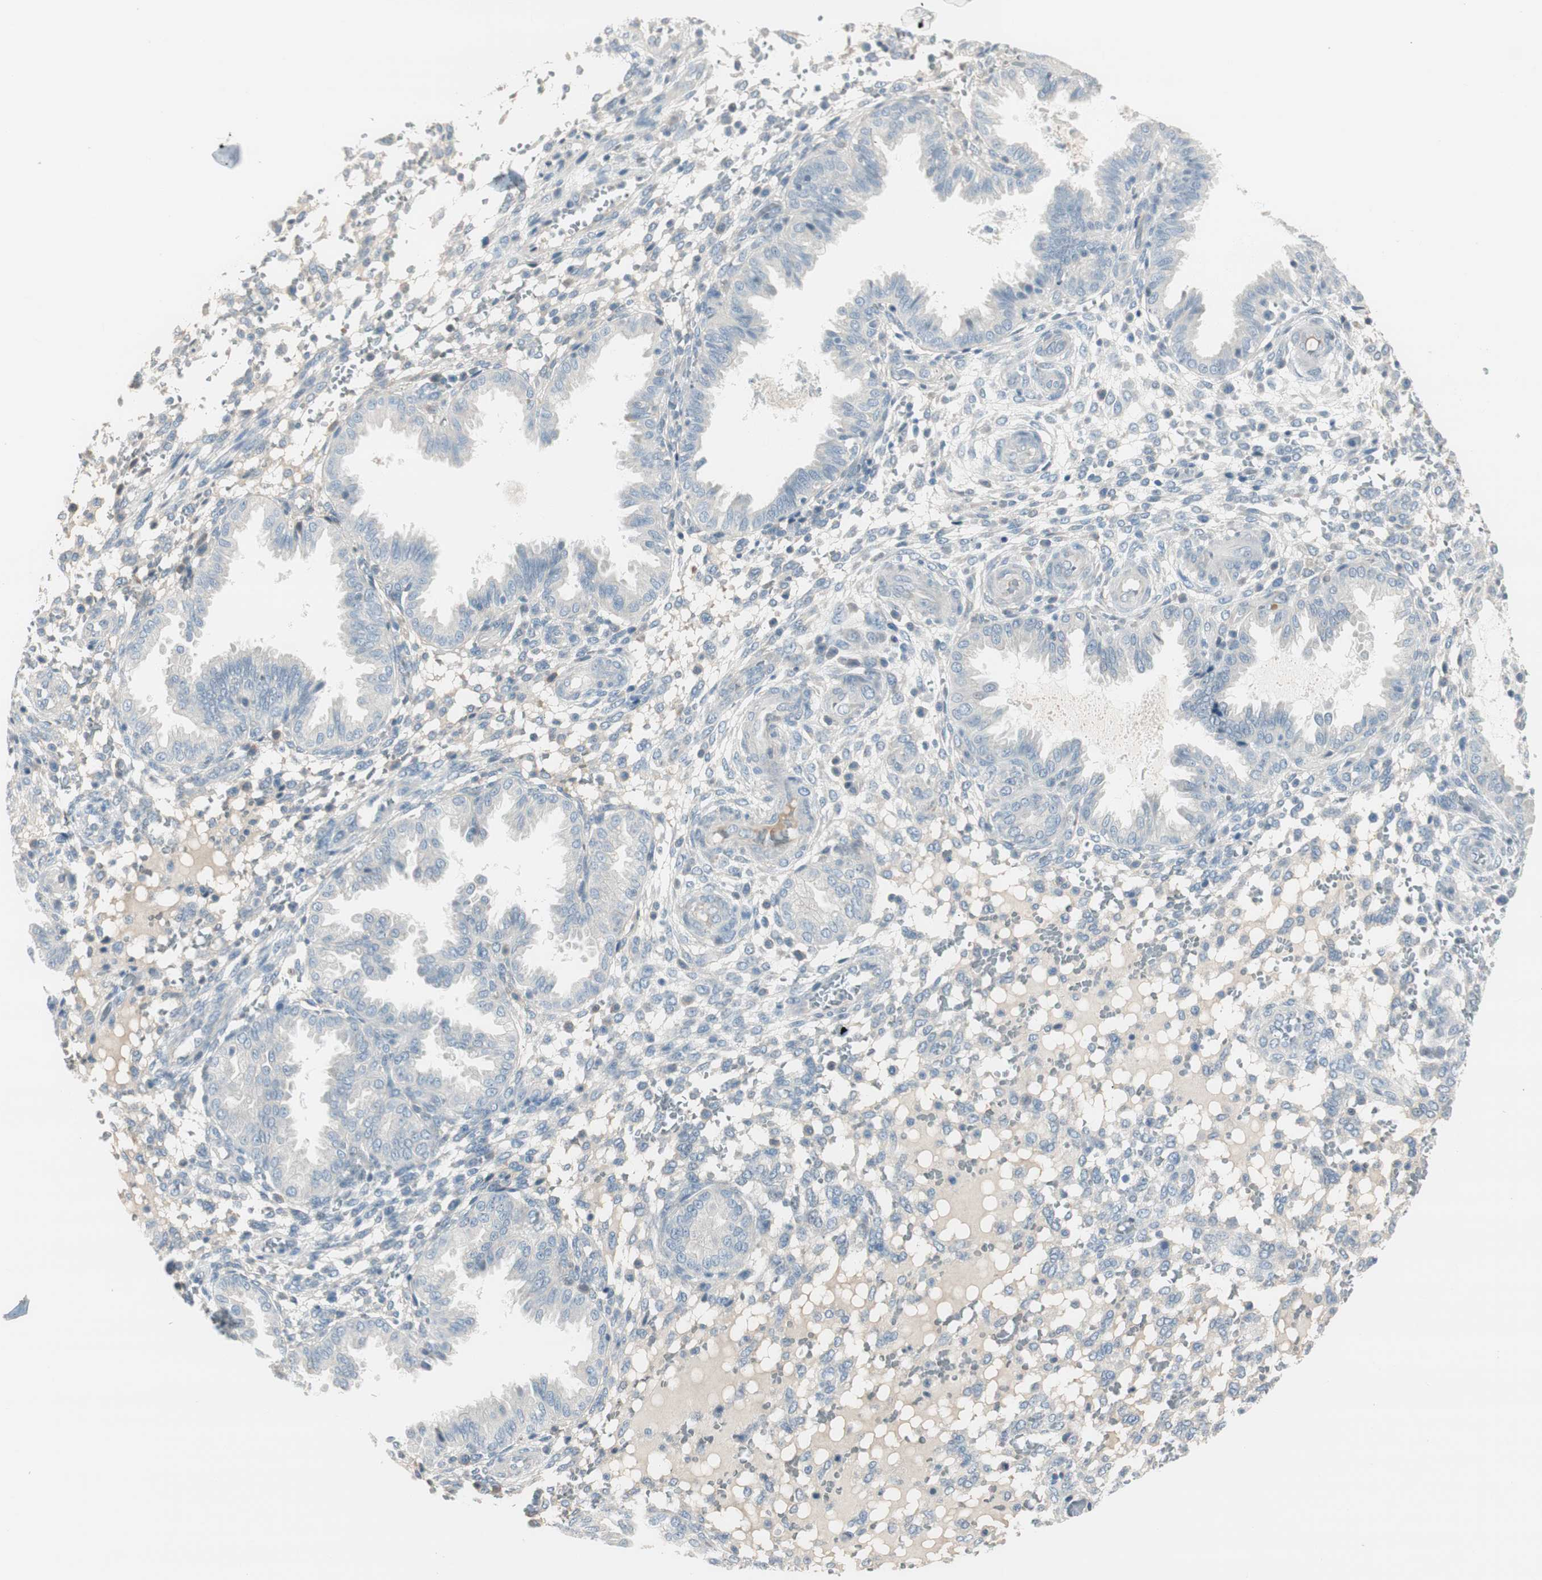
{"staining": {"intensity": "negative", "quantity": "none", "location": "none"}, "tissue": "endometrium", "cell_type": "Cells in endometrial stroma", "image_type": "normal", "snomed": [{"axis": "morphology", "description": "Normal tissue, NOS"}, {"axis": "topography", "description": "Endometrium"}], "caption": "Immunohistochemistry micrograph of normal endometrium: human endometrium stained with DAB displays no significant protein staining in cells in endometrial stroma. (Brightfield microscopy of DAB (3,3'-diaminobenzidine) immunohistochemistry at high magnification).", "gene": "EVA1A", "patient": {"sex": "female", "age": 33}}